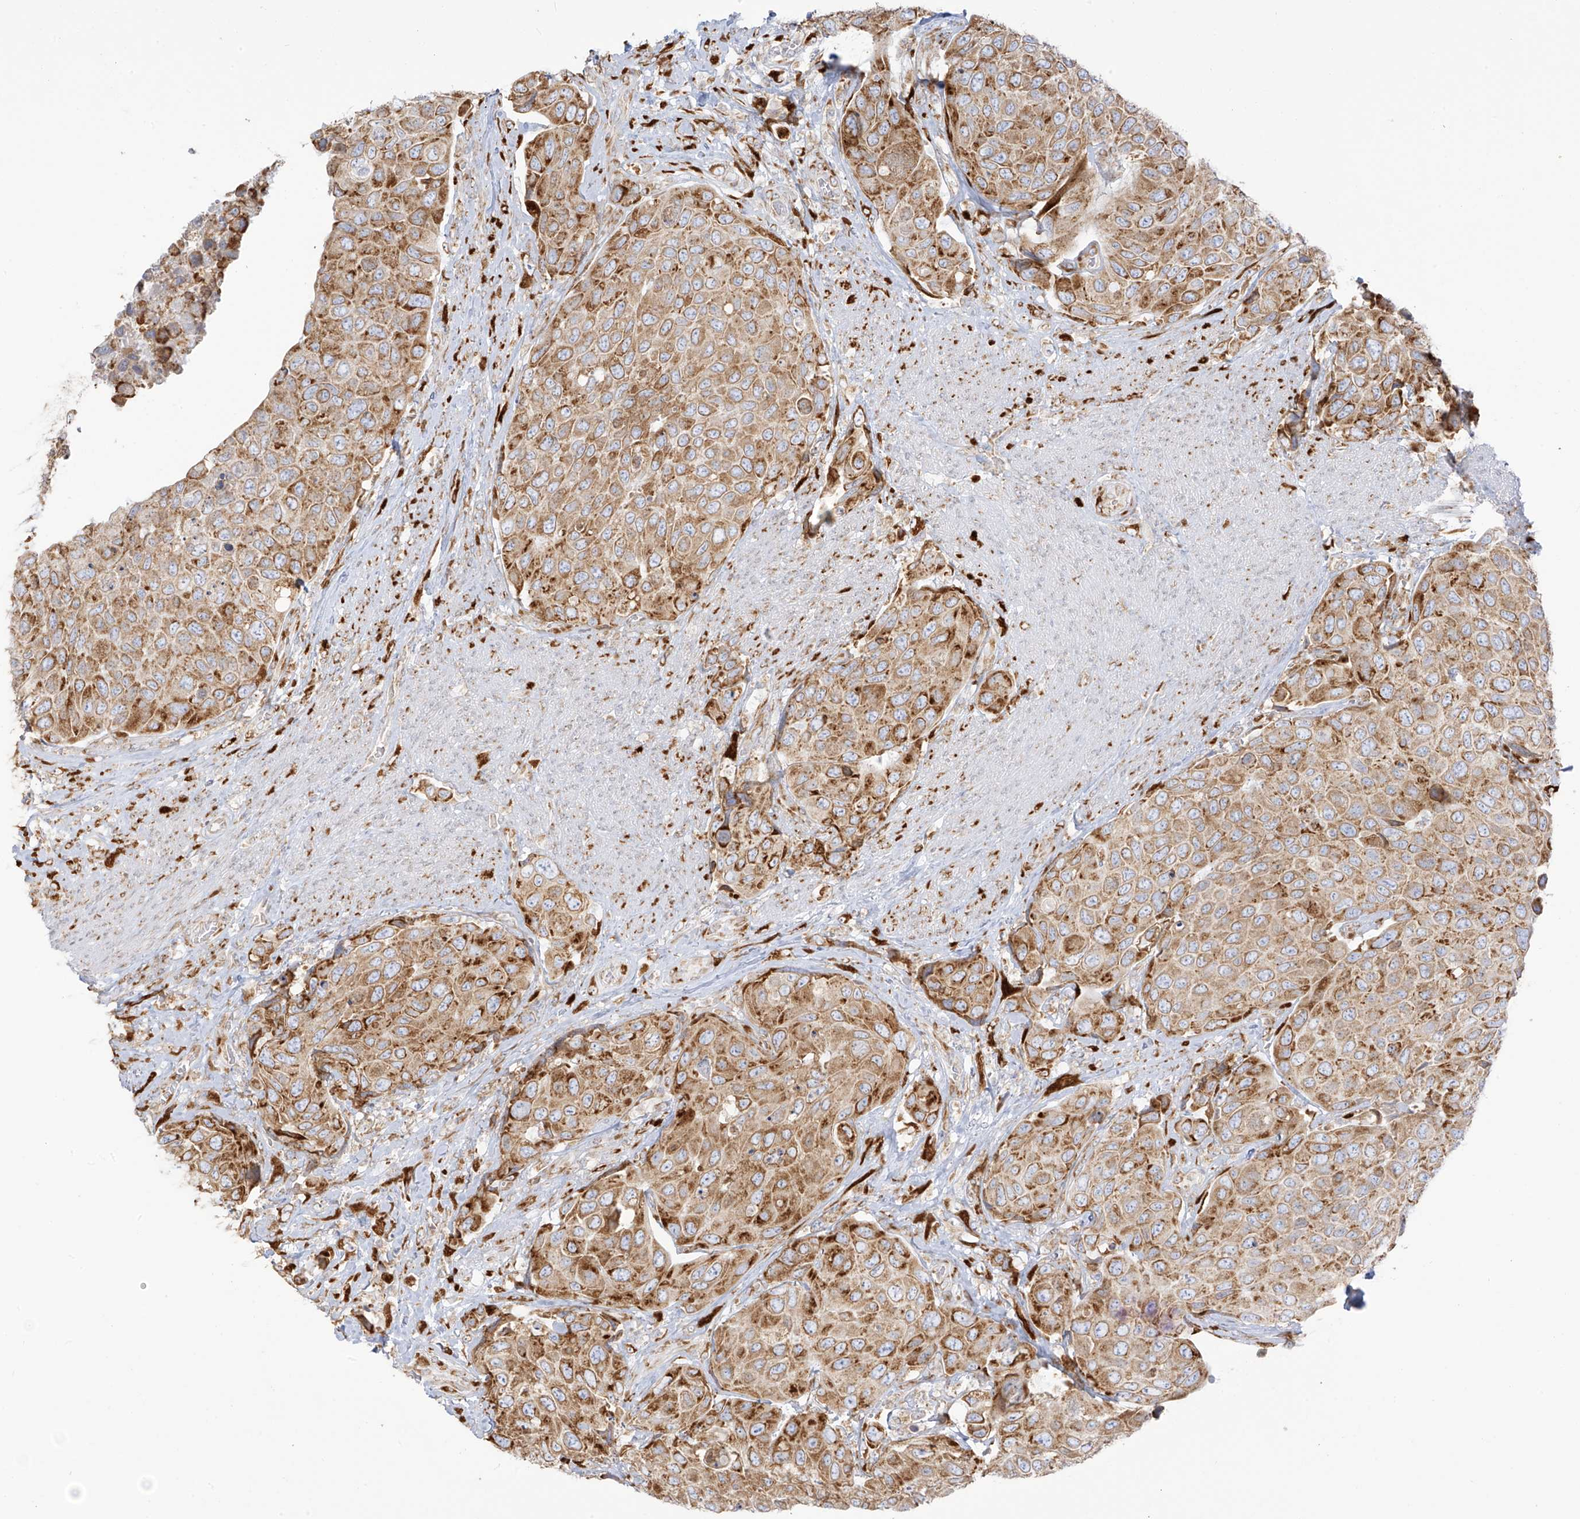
{"staining": {"intensity": "moderate", "quantity": ">75%", "location": "cytoplasmic/membranous"}, "tissue": "urothelial cancer", "cell_type": "Tumor cells", "image_type": "cancer", "snomed": [{"axis": "morphology", "description": "Urothelial carcinoma, High grade"}, {"axis": "topography", "description": "Urinary bladder"}], "caption": "This histopathology image demonstrates urothelial cancer stained with immunohistochemistry (IHC) to label a protein in brown. The cytoplasmic/membranous of tumor cells show moderate positivity for the protein. Nuclei are counter-stained blue.", "gene": "LRRC59", "patient": {"sex": "male", "age": 74}}